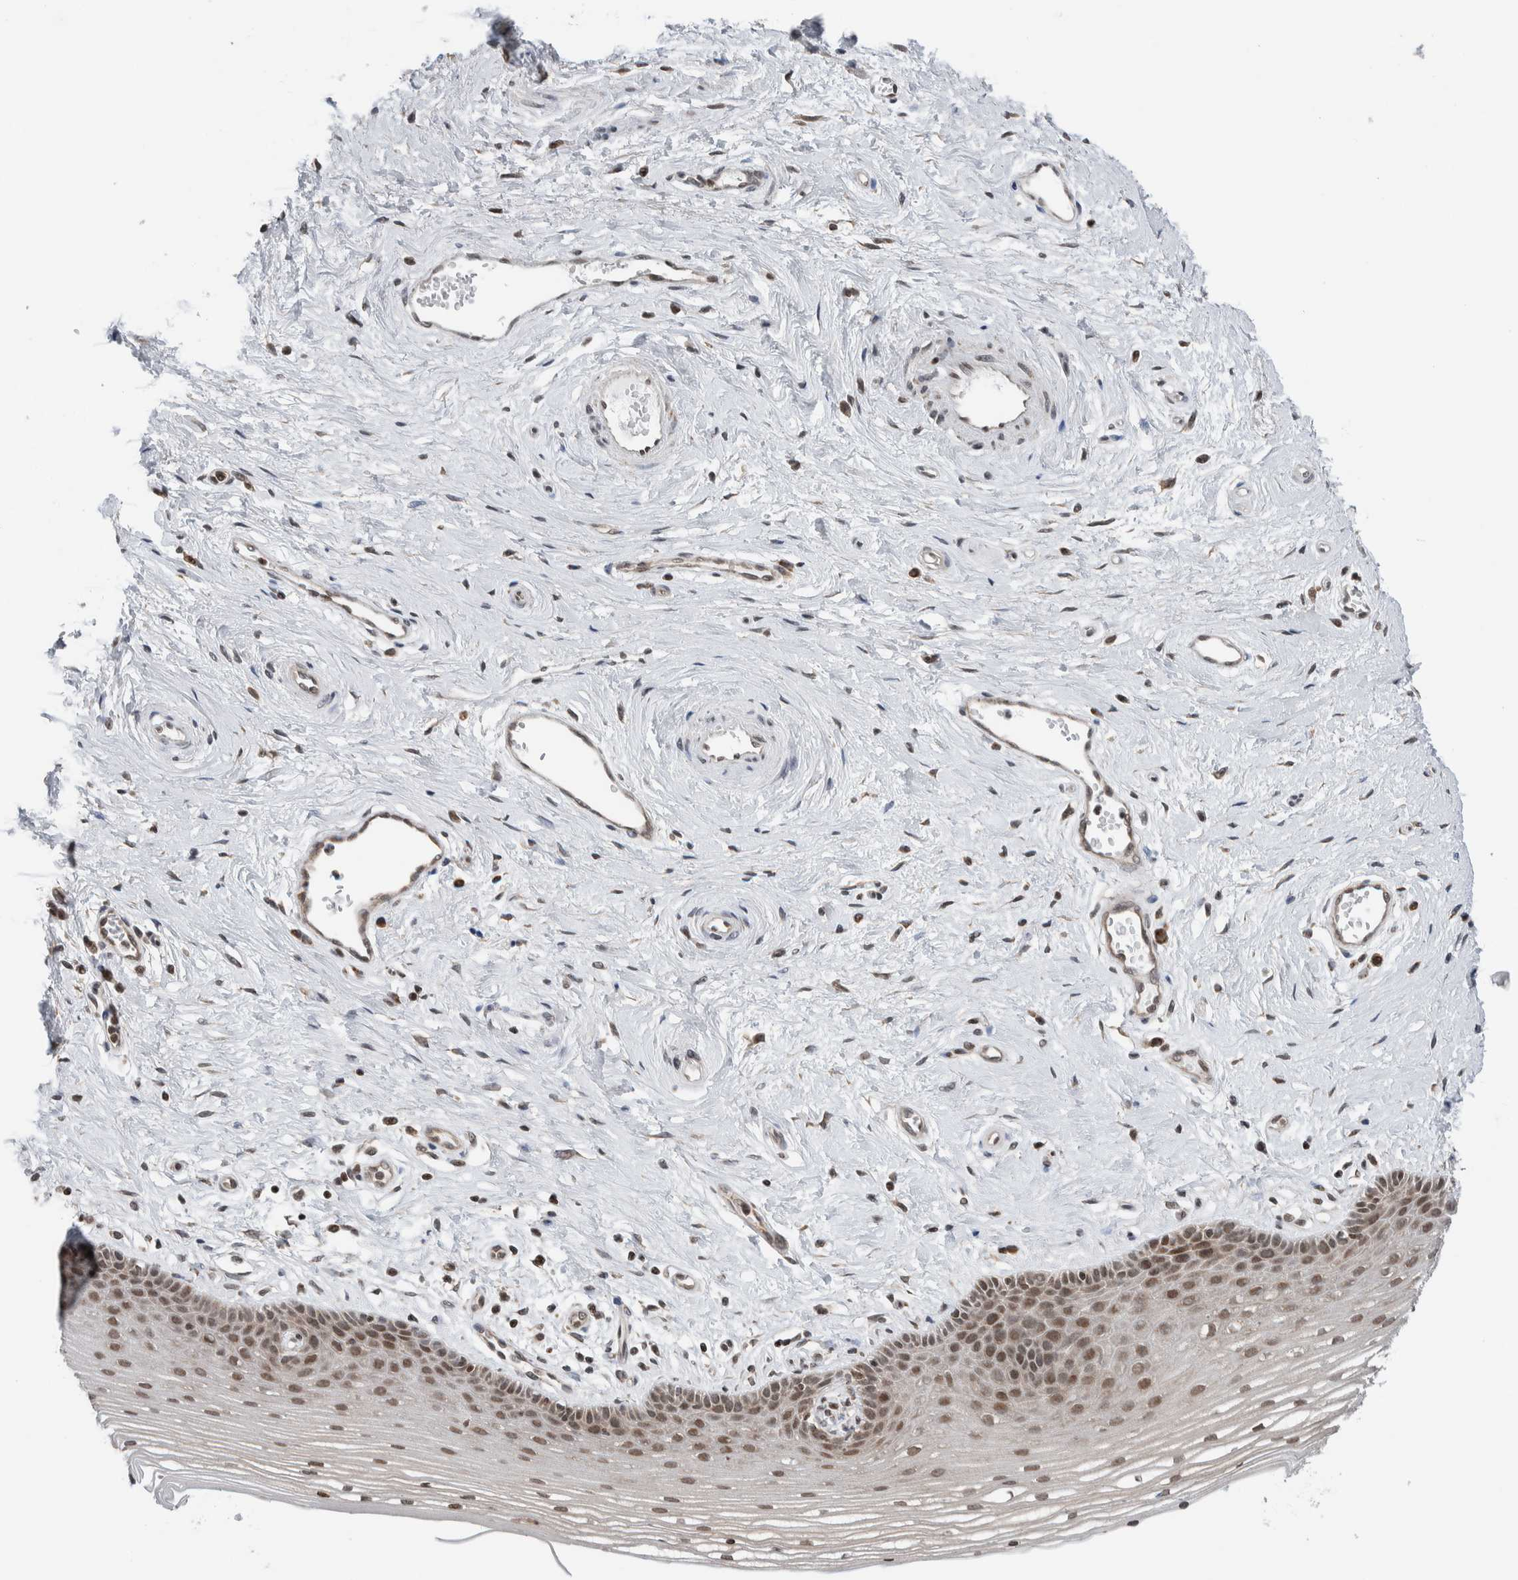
{"staining": {"intensity": "strong", "quantity": "25%-75%", "location": "nuclear"}, "tissue": "vagina", "cell_type": "Squamous epithelial cells", "image_type": "normal", "snomed": [{"axis": "morphology", "description": "Normal tissue, NOS"}, {"axis": "topography", "description": "Vagina"}], "caption": "This image reveals normal vagina stained with immunohistochemistry to label a protein in brown. The nuclear of squamous epithelial cells show strong positivity for the protein. Nuclei are counter-stained blue.", "gene": "NPLOC4", "patient": {"sex": "female", "age": 46}}